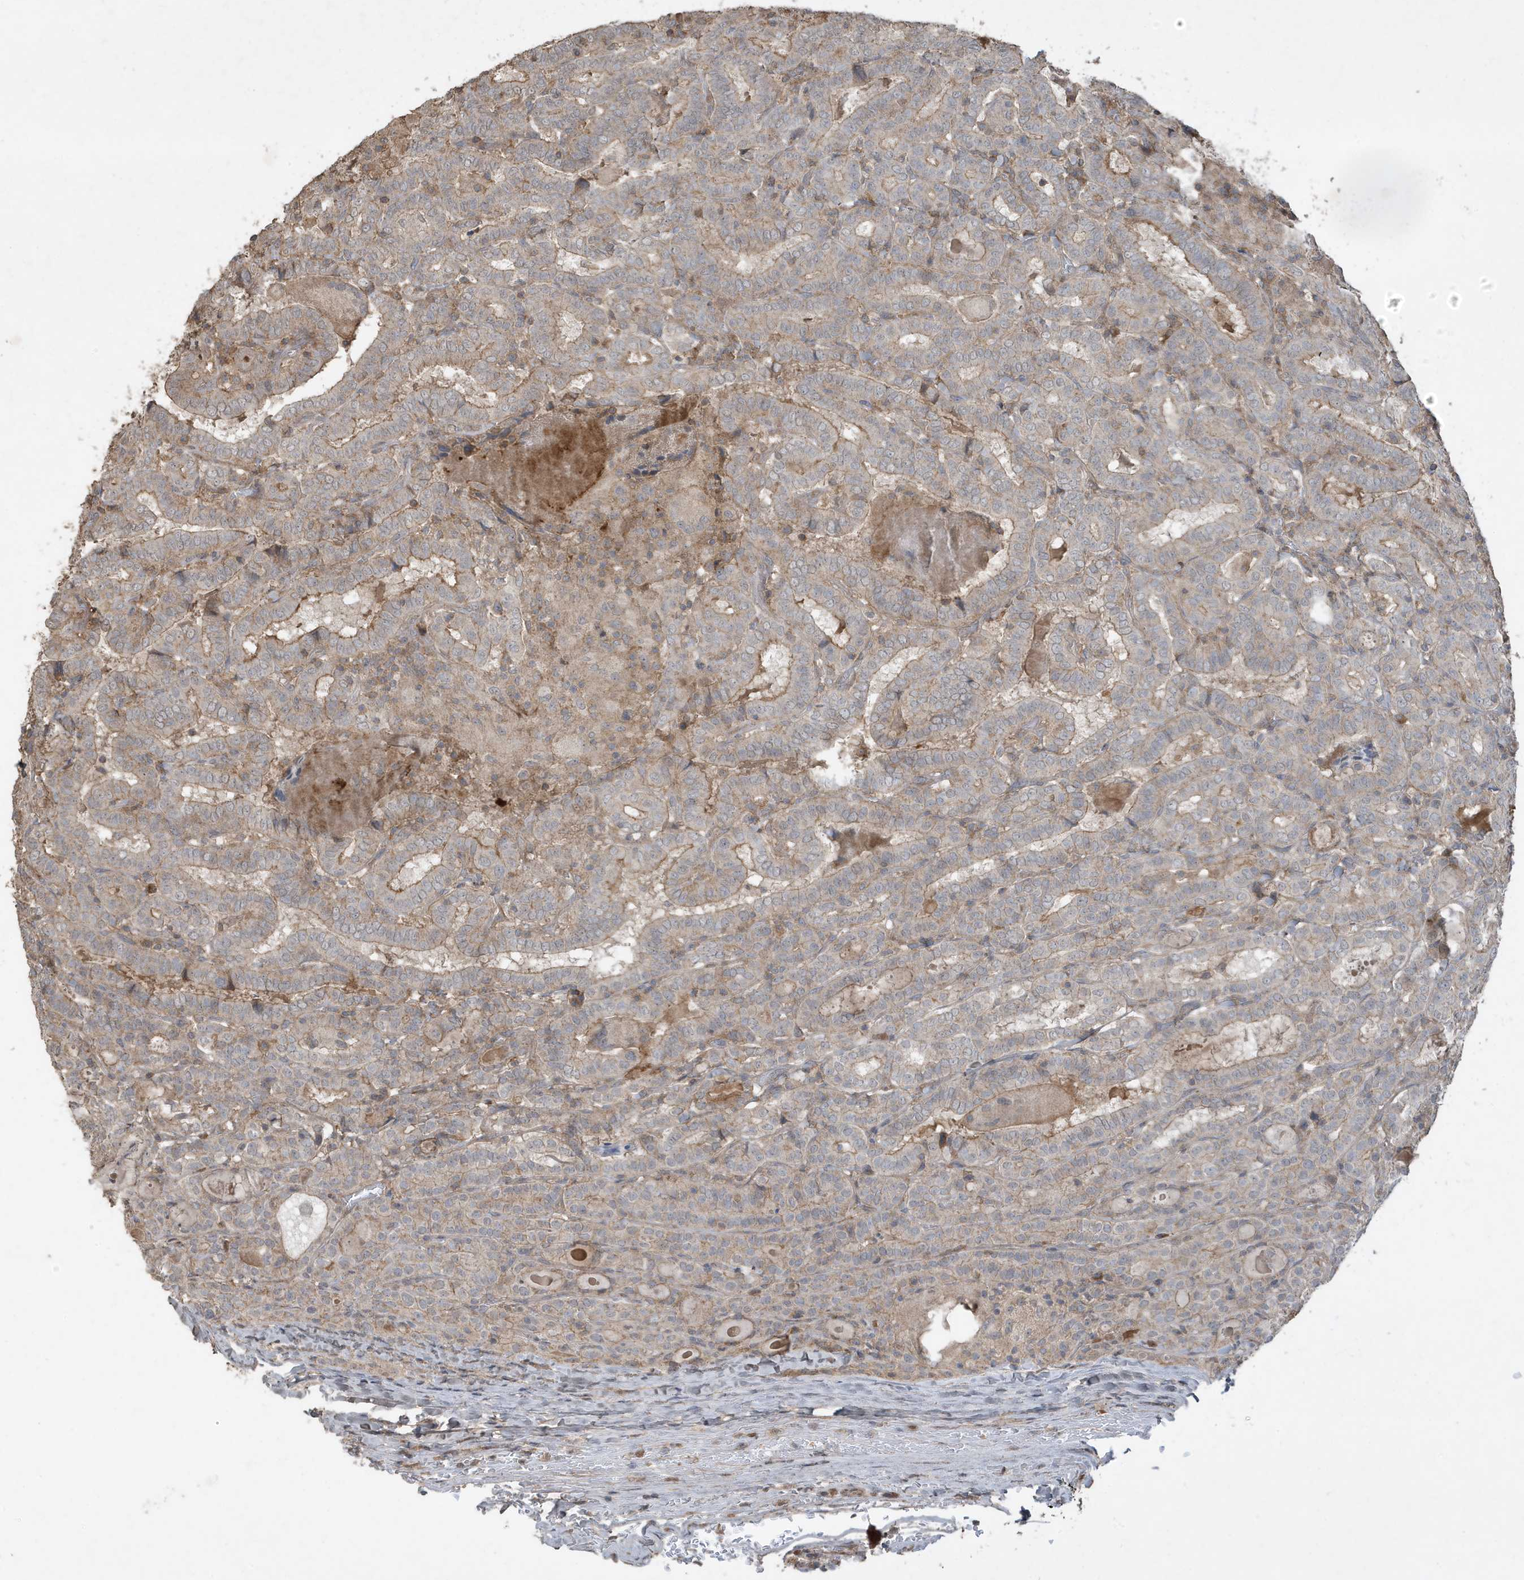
{"staining": {"intensity": "weak", "quantity": "25%-75%", "location": "cytoplasmic/membranous"}, "tissue": "thyroid cancer", "cell_type": "Tumor cells", "image_type": "cancer", "snomed": [{"axis": "morphology", "description": "Papillary adenocarcinoma, NOS"}, {"axis": "topography", "description": "Thyroid gland"}], "caption": "This image shows IHC staining of thyroid papillary adenocarcinoma, with low weak cytoplasmic/membranous positivity in approximately 25%-75% of tumor cells.", "gene": "PRRT3", "patient": {"sex": "female", "age": 72}}